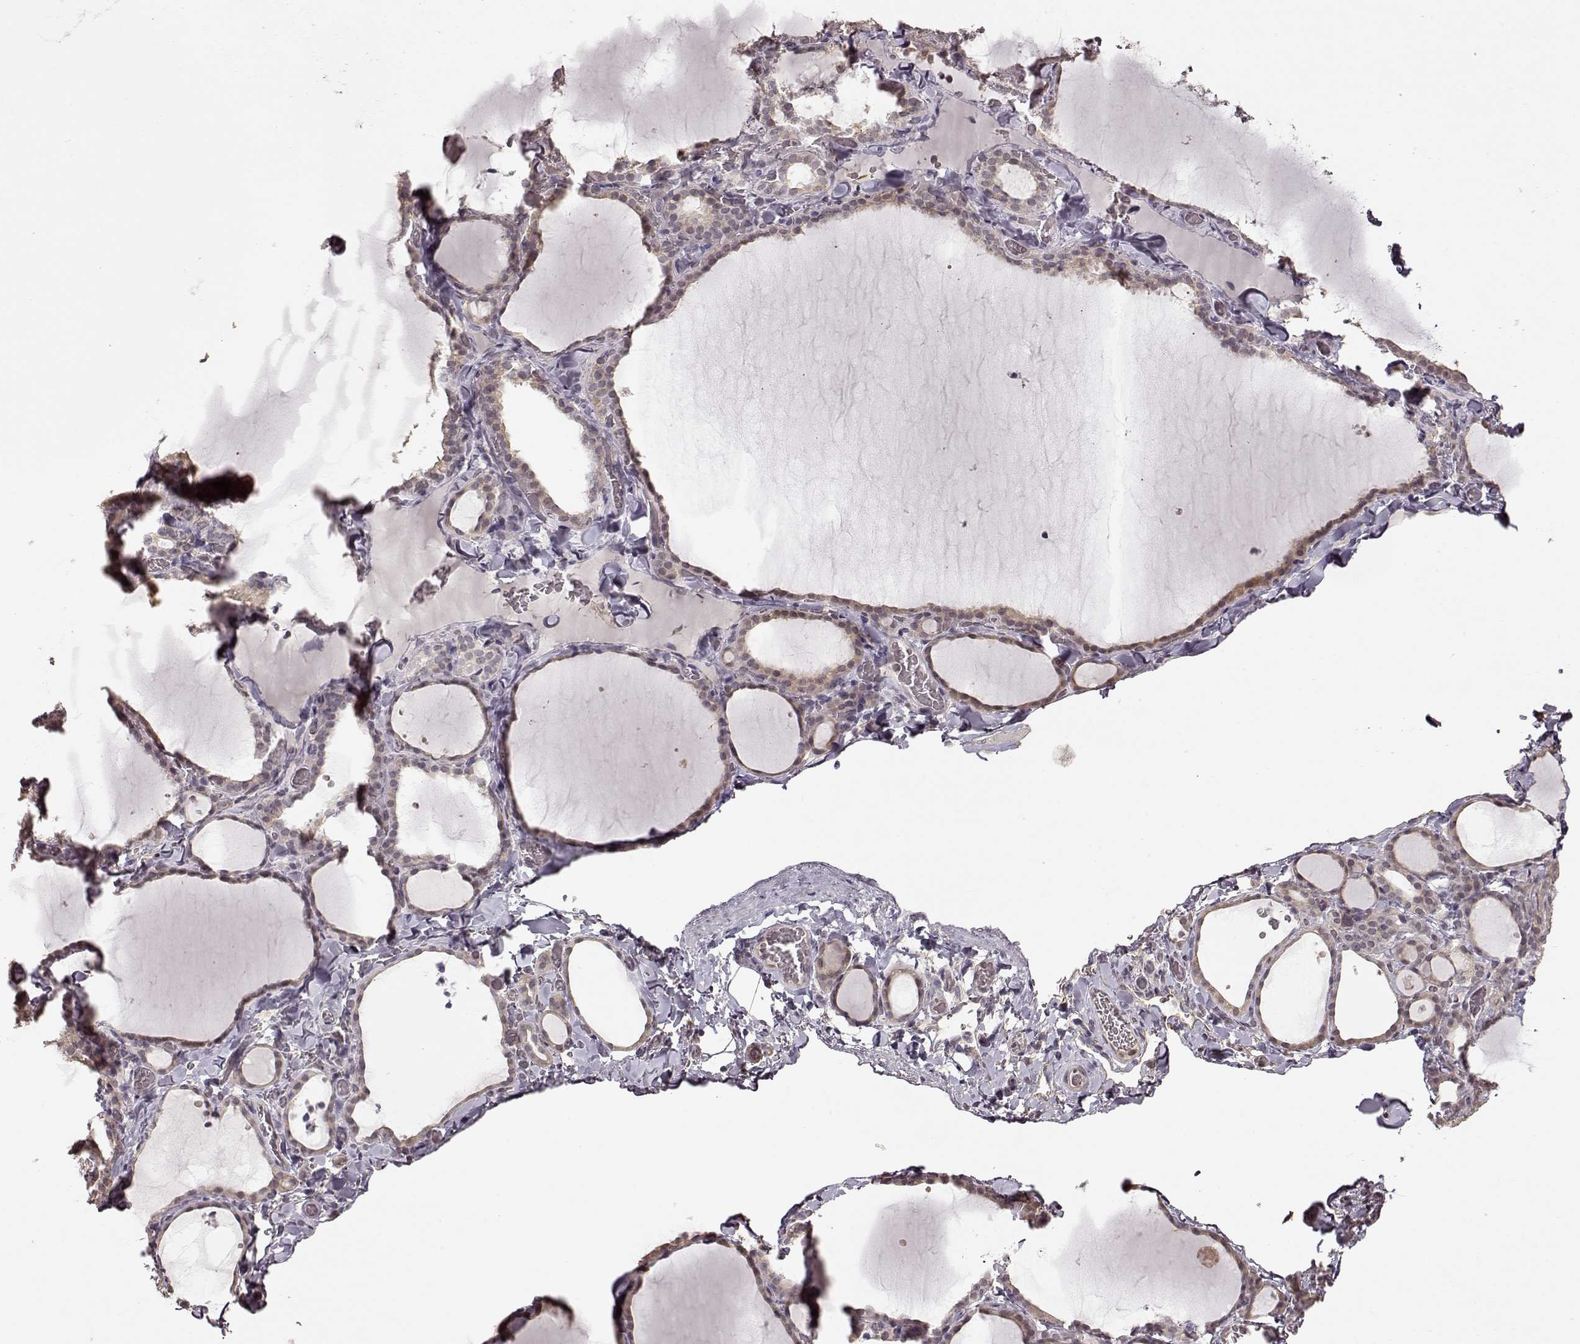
{"staining": {"intensity": "weak", "quantity": "<25%", "location": "cytoplasmic/membranous"}, "tissue": "thyroid gland", "cell_type": "Glandular cells", "image_type": "normal", "snomed": [{"axis": "morphology", "description": "Normal tissue, NOS"}, {"axis": "topography", "description": "Thyroid gland"}], "caption": "Photomicrograph shows no protein staining in glandular cells of normal thyroid gland.", "gene": "CRB1", "patient": {"sex": "female", "age": 22}}